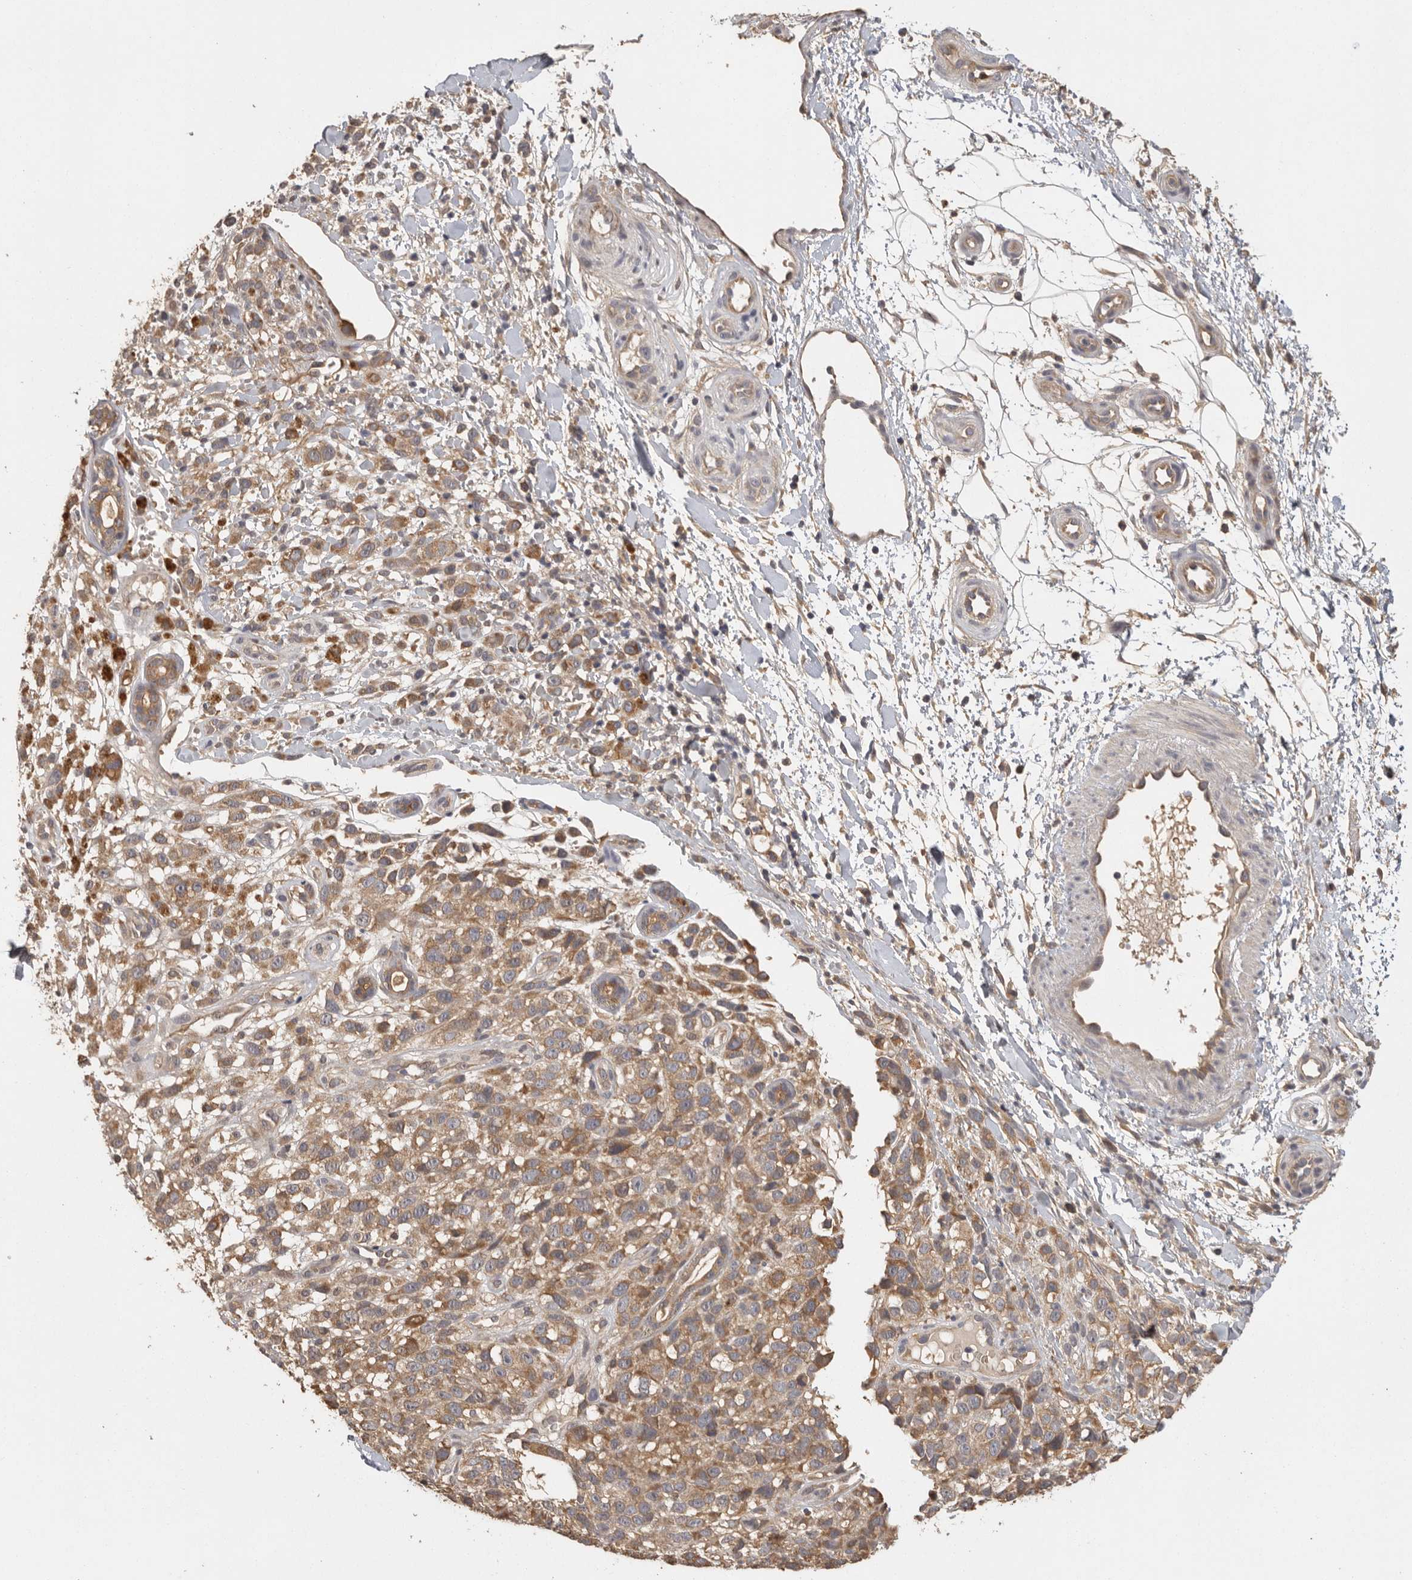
{"staining": {"intensity": "moderate", "quantity": "25%-75%", "location": "cytoplasmic/membranous"}, "tissue": "melanoma", "cell_type": "Tumor cells", "image_type": "cancer", "snomed": [{"axis": "morphology", "description": "Malignant melanoma, Metastatic site"}, {"axis": "topography", "description": "Skin"}], "caption": "Melanoma tissue demonstrates moderate cytoplasmic/membranous positivity in about 25%-75% of tumor cells, visualized by immunohistochemistry.", "gene": "BAIAP2", "patient": {"sex": "female", "age": 72}}